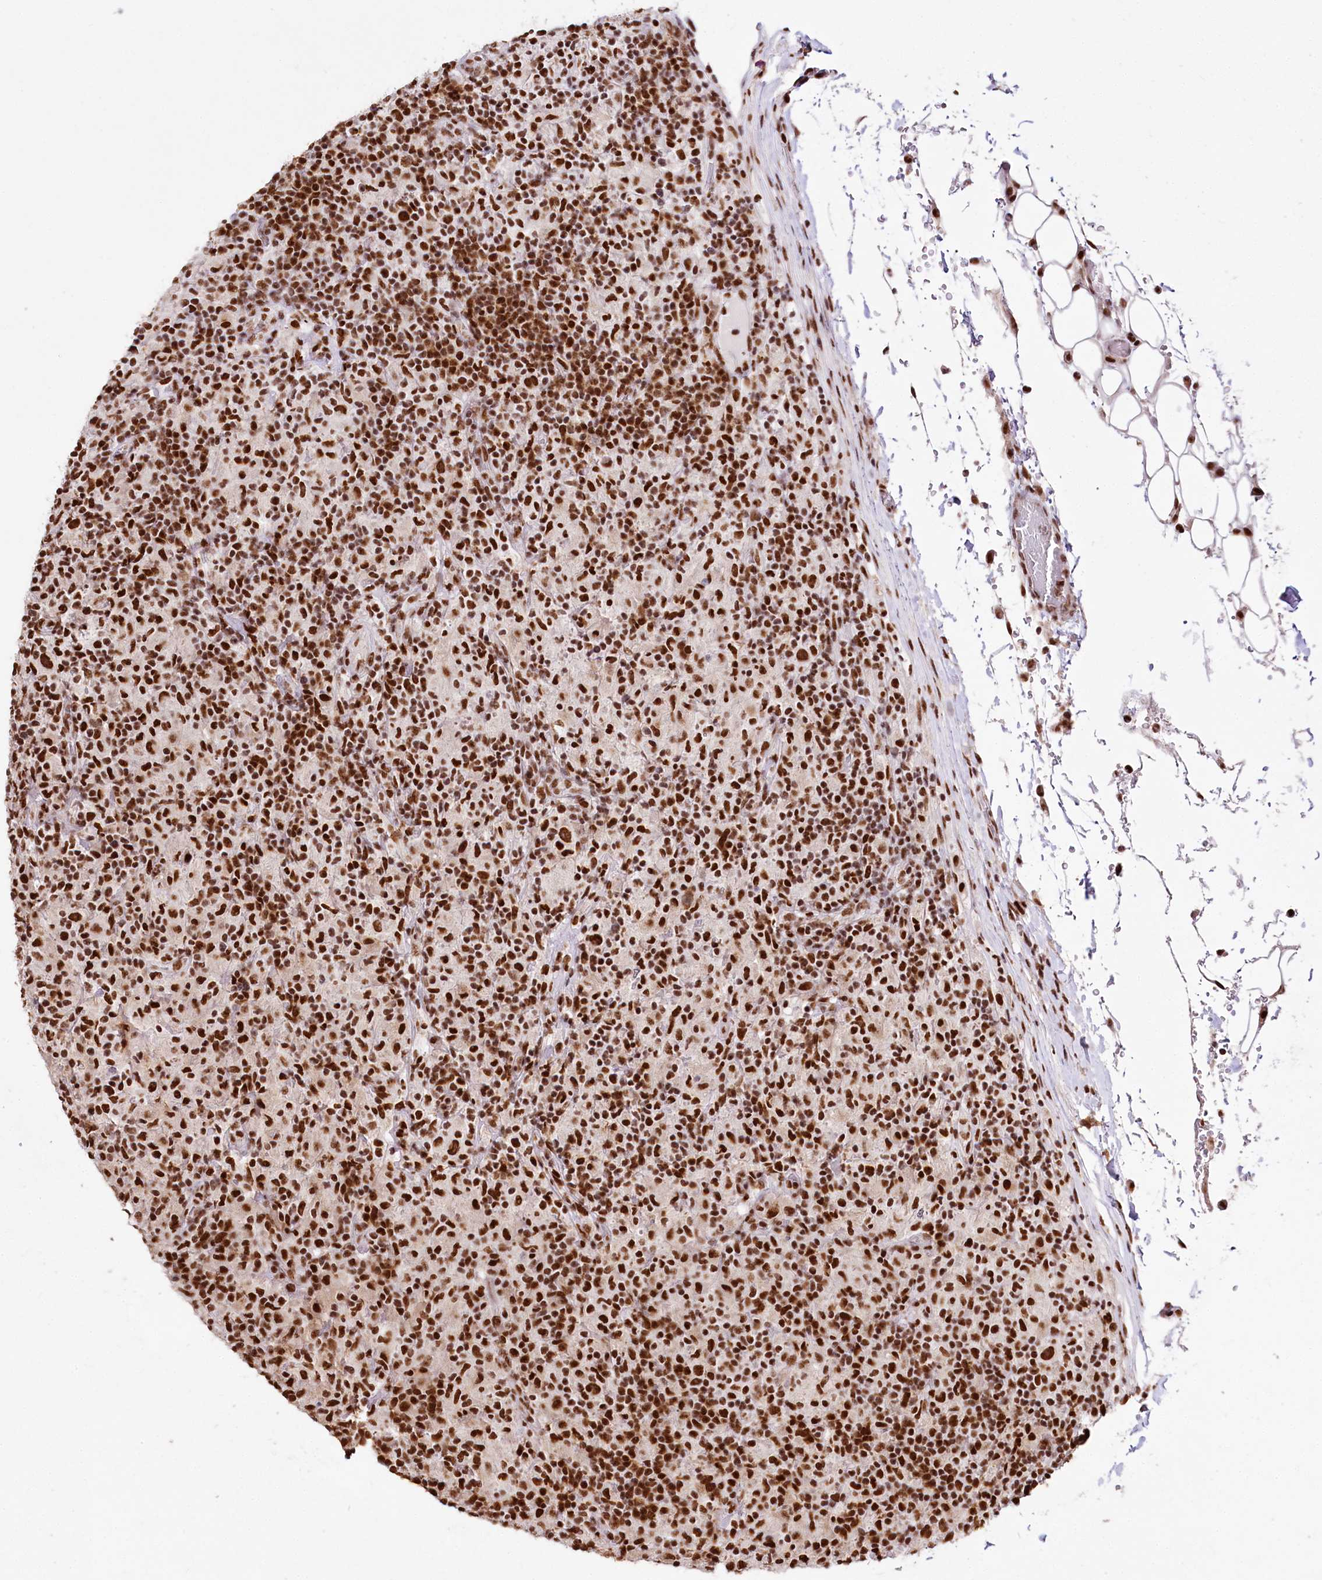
{"staining": {"intensity": "strong", "quantity": ">75%", "location": "cytoplasmic/membranous,nuclear"}, "tissue": "lymphoma", "cell_type": "Tumor cells", "image_type": "cancer", "snomed": [{"axis": "morphology", "description": "Hodgkin's disease, NOS"}, {"axis": "topography", "description": "Lymph node"}], "caption": "Immunohistochemistry (IHC) micrograph of lymphoma stained for a protein (brown), which reveals high levels of strong cytoplasmic/membranous and nuclear expression in approximately >75% of tumor cells.", "gene": "SMARCE1", "patient": {"sex": "male", "age": 70}}